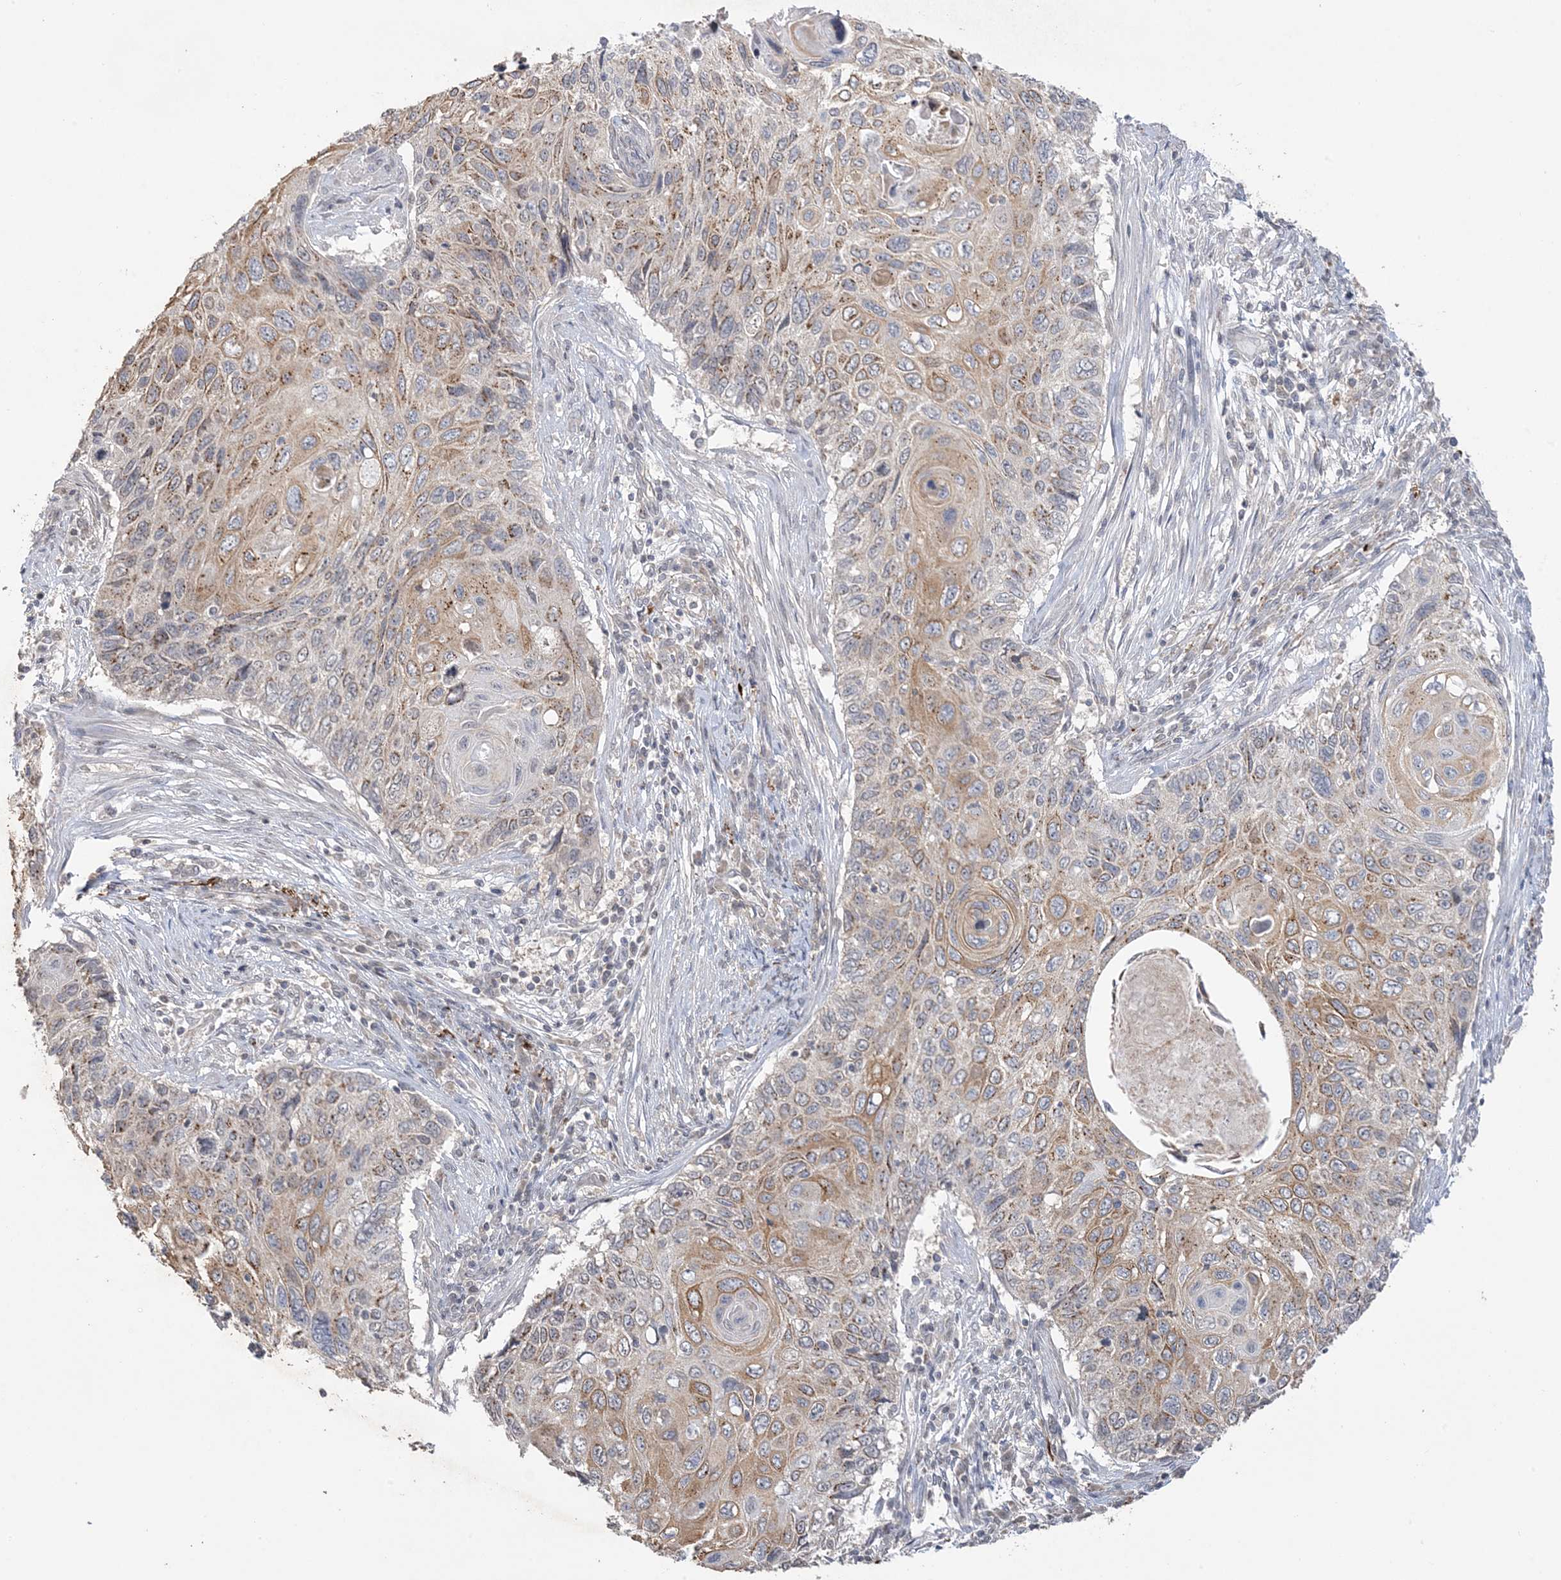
{"staining": {"intensity": "moderate", "quantity": "25%-75%", "location": "cytoplasmic/membranous"}, "tissue": "cervical cancer", "cell_type": "Tumor cells", "image_type": "cancer", "snomed": [{"axis": "morphology", "description": "Squamous cell carcinoma, NOS"}, {"axis": "topography", "description": "Cervix"}], "caption": "Immunohistochemical staining of cervical cancer (squamous cell carcinoma) shows medium levels of moderate cytoplasmic/membranous protein staining in about 25%-75% of tumor cells.", "gene": "XRN1", "patient": {"sex": "female", "age": 70}}